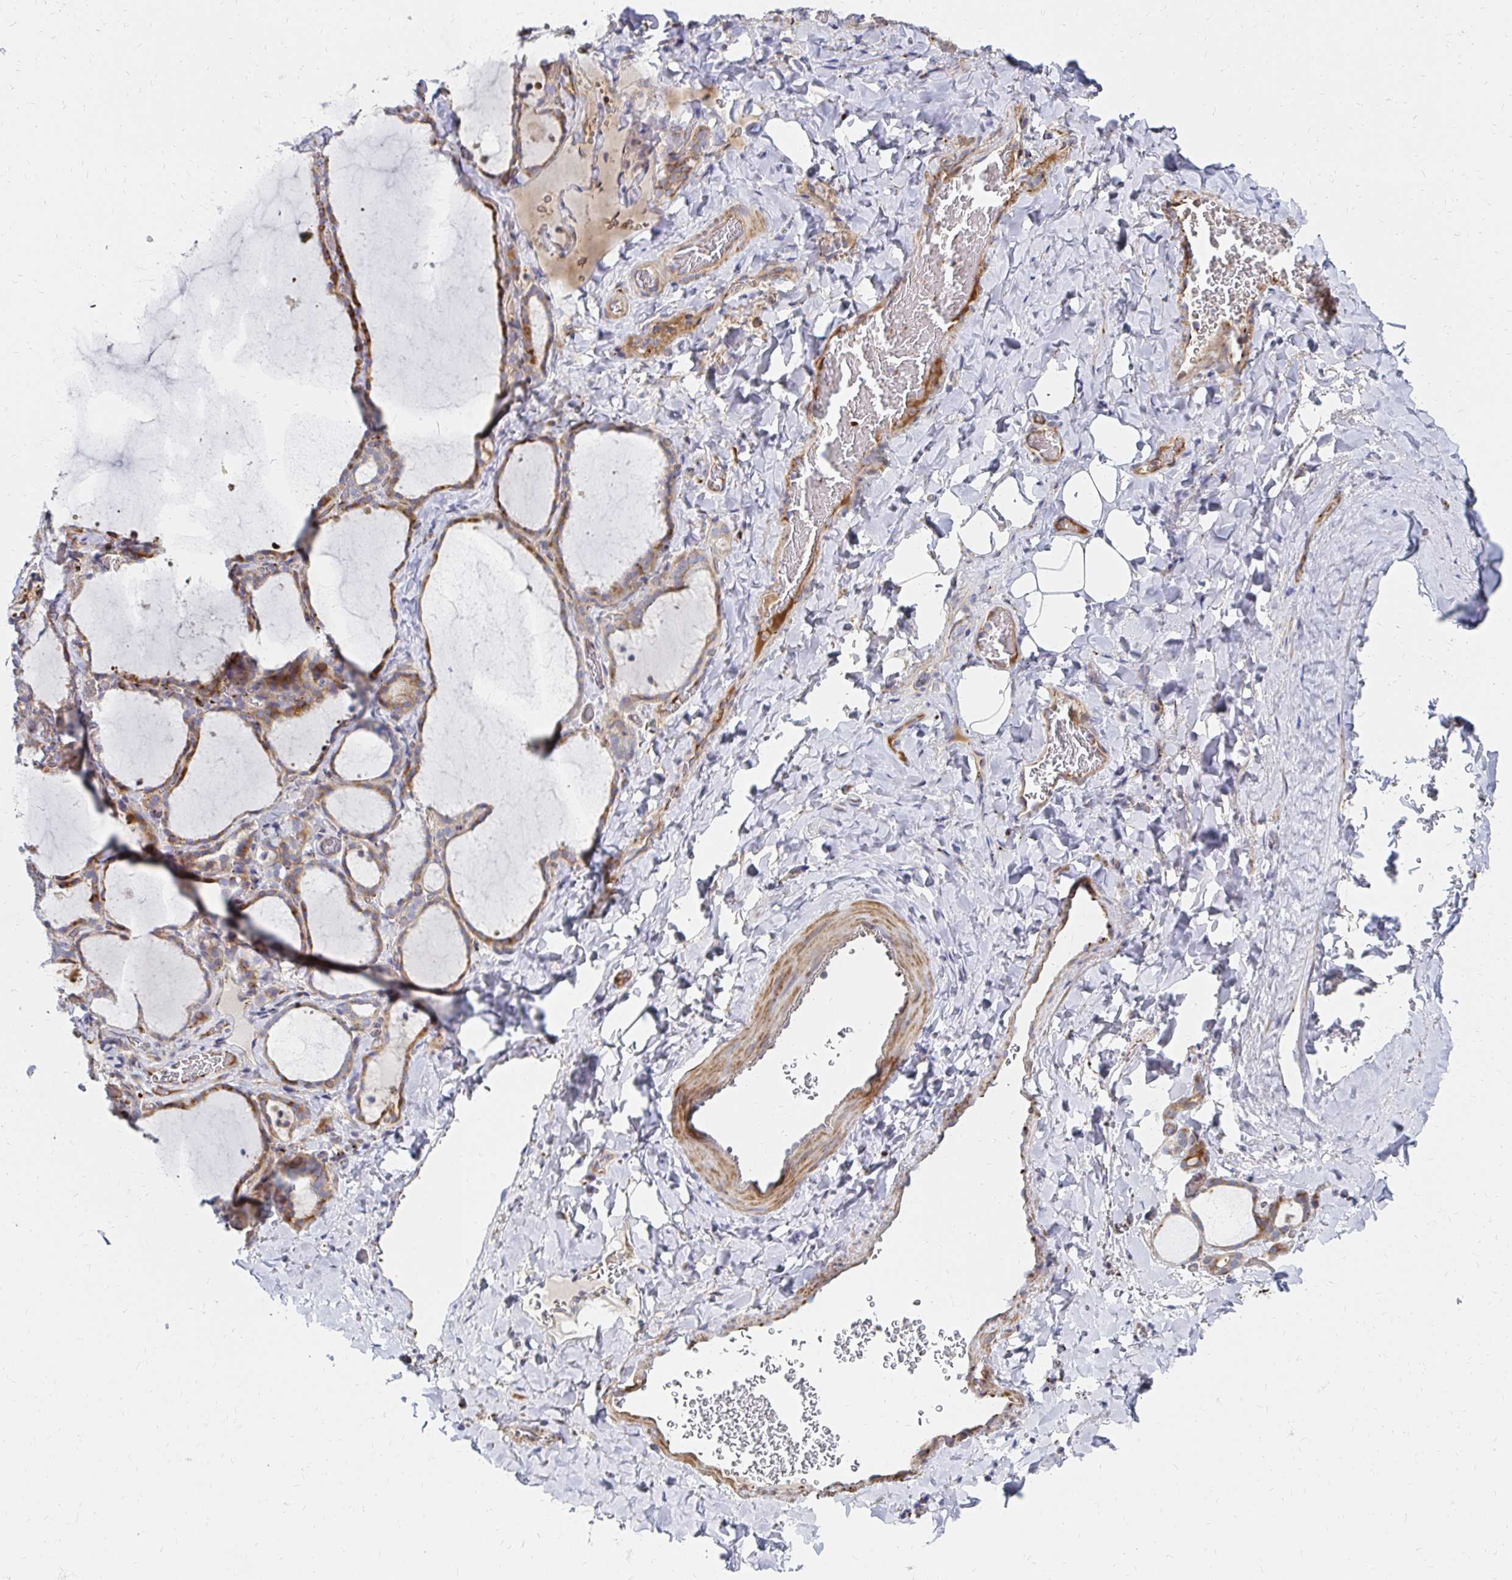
{"staining": {"intensity": "moderate", "quantity": "25%-75%", "location": "cytoplasmic/membranous"}, "tissue": "thyroid gland", "cell_type": "Glandular cells", "image_type": "normal", "snomed": [{"axis": "morphology", "description": "Normal tissue, NOS"}, {"axis": "topography", "description": "Thyroid gland"}], "caption": "IHC image of benign thyroid gland: thyroid gland stained using immunohistochemistry (IHC) exhibits medium levels of moderate protein expression localized specifically in the cytoplasmic/membranous of glandular cells, appearing as a cytoplasmic/membranous brown color.", "gene": "MAN1A1", "patient": {"sex": "female", "age": 22}}